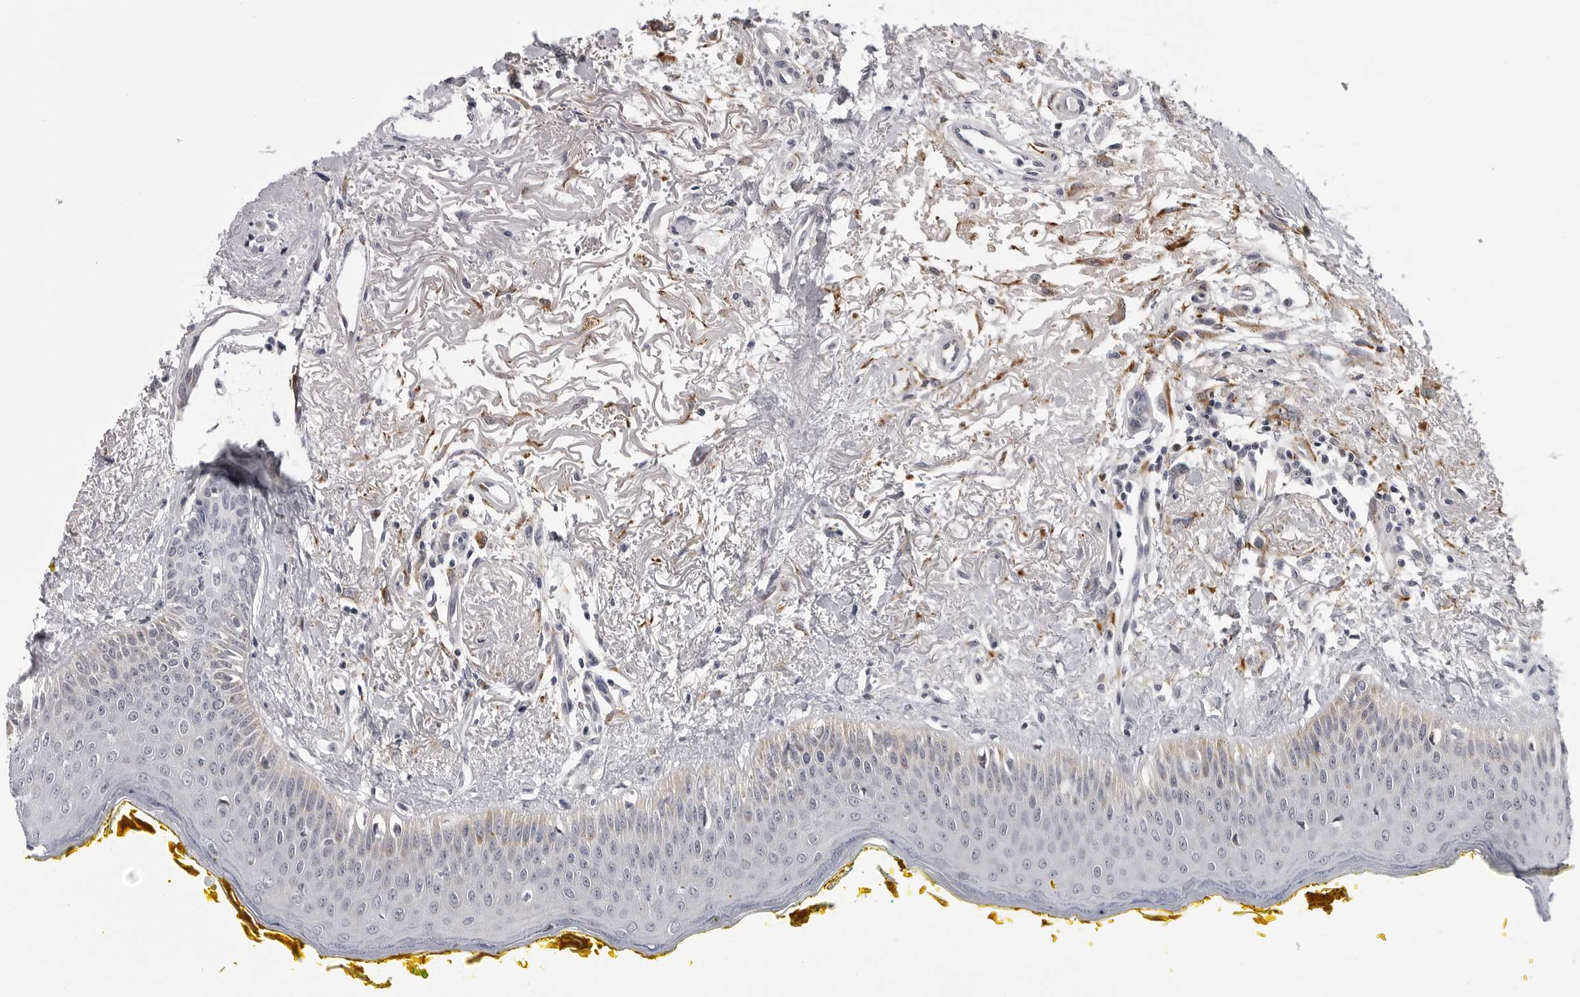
{"staining": {"intensity": "moderate", "quantity": "<25%", "location": "nuclear"}, "tissue": "oral mucosa", "cell_type": "Squamous epithelial cells", "image_type": "normal", "snomed": [{"axis": "morphology", "description": "Normal tissue, NOS"}, {"axis": "topography", "description": "Oral tissue"}], "caption": "Approximately <25% of squamous epithelial cells in benign oral mucosa exhibit moderate nuclear protein staining as visualized by brown immunohistochemical staining.", "gene": "CDK20", "patient": {"sex": "female", "age": 70}}